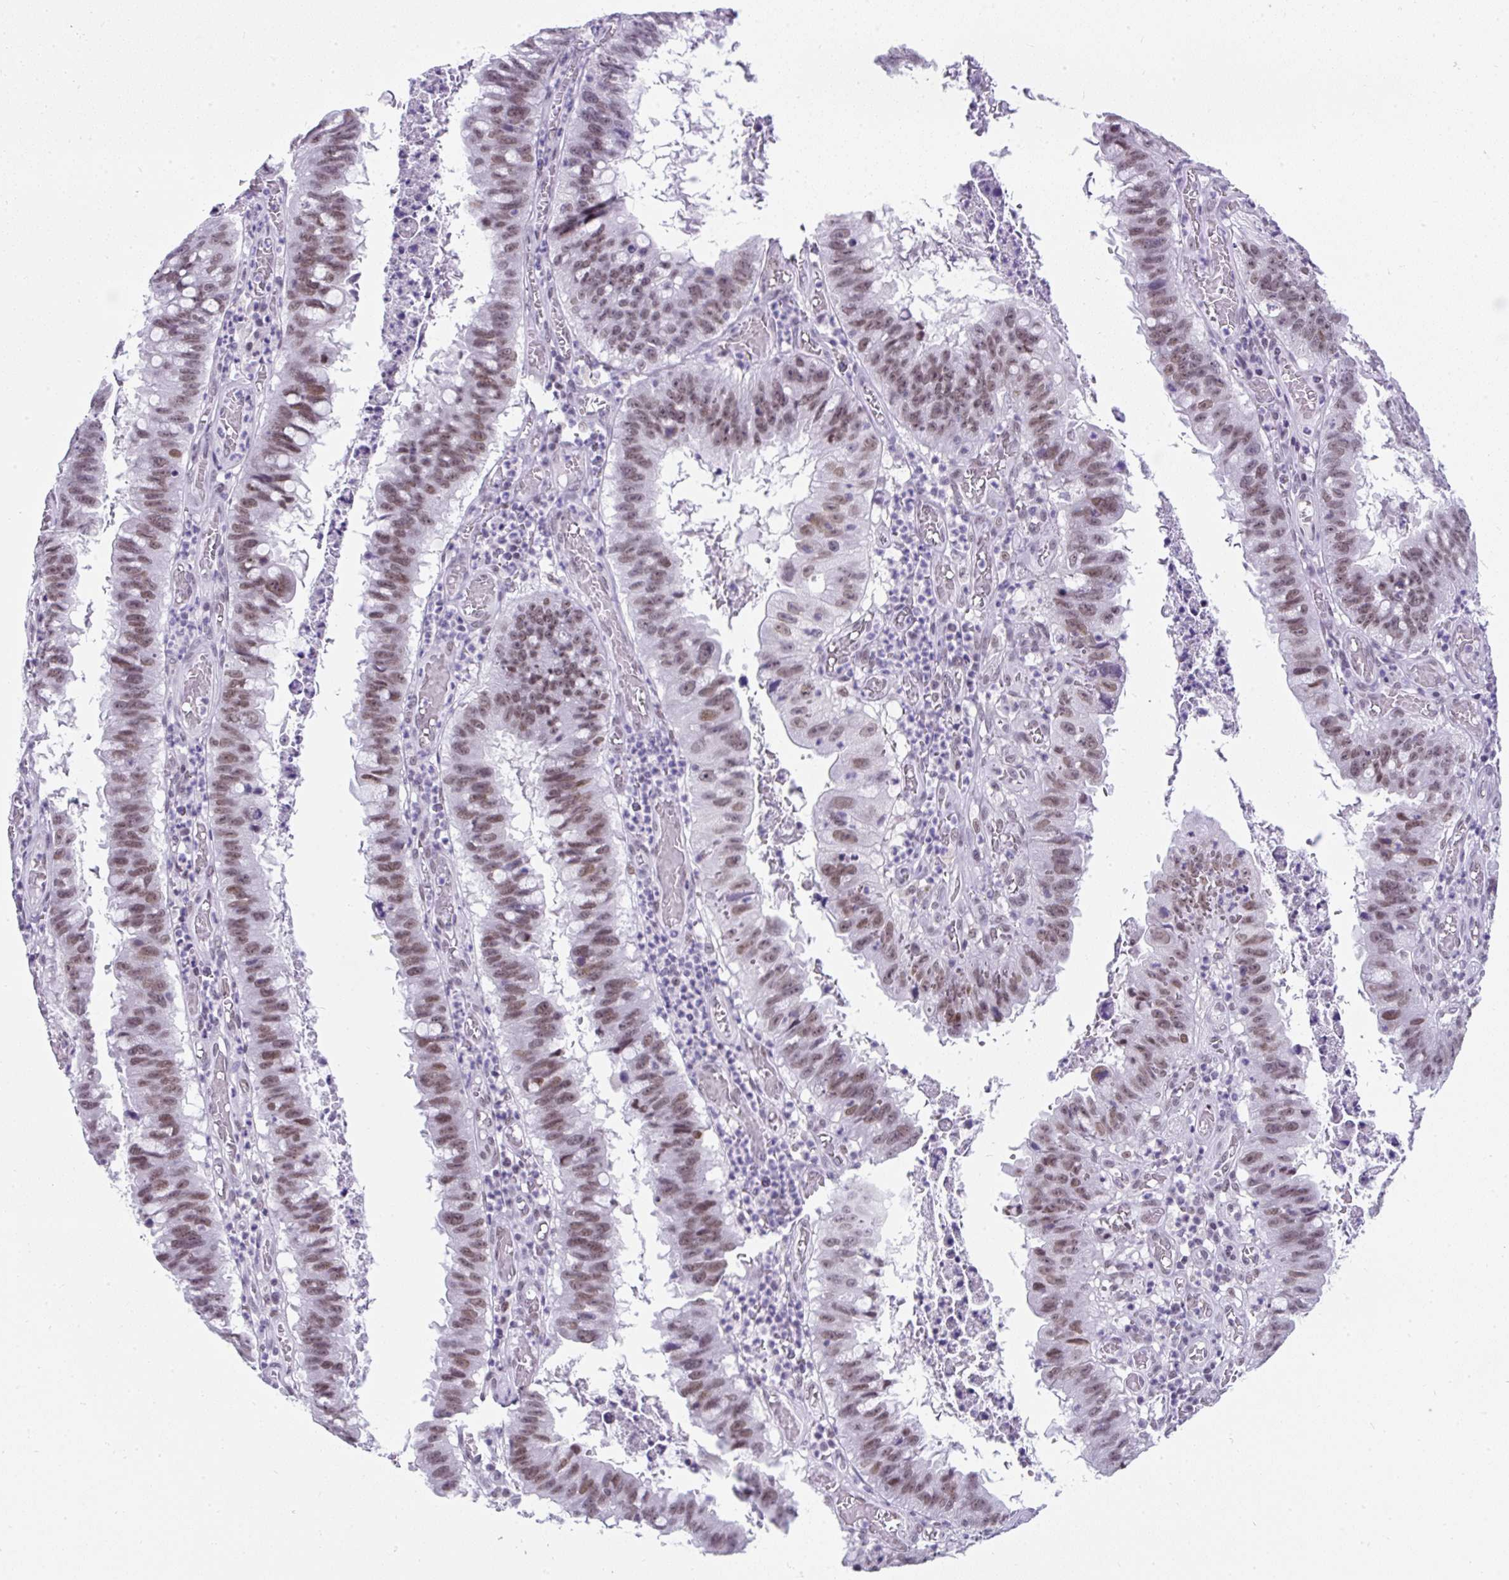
{"staining": {"intensity": "moderate", "quantity": ">75%", "location": "nuclear"}, "tissue": "stomach cancer", "cell_type": "Tumor cells", "image_type": "cancer", "snomed": [{"axis": "morphology", "description": "Adenocarcinoma, NOS"}, {"axis": "topography", "description": "Stomach"}], "caption": "Human stomach adenocarcinoma stained for a protein (brown) shows moderate nuclear positive staining in about >75% of tumor cells.", "gene": "PLCXD2", "patient": {"sex": "male", "age": 59}}